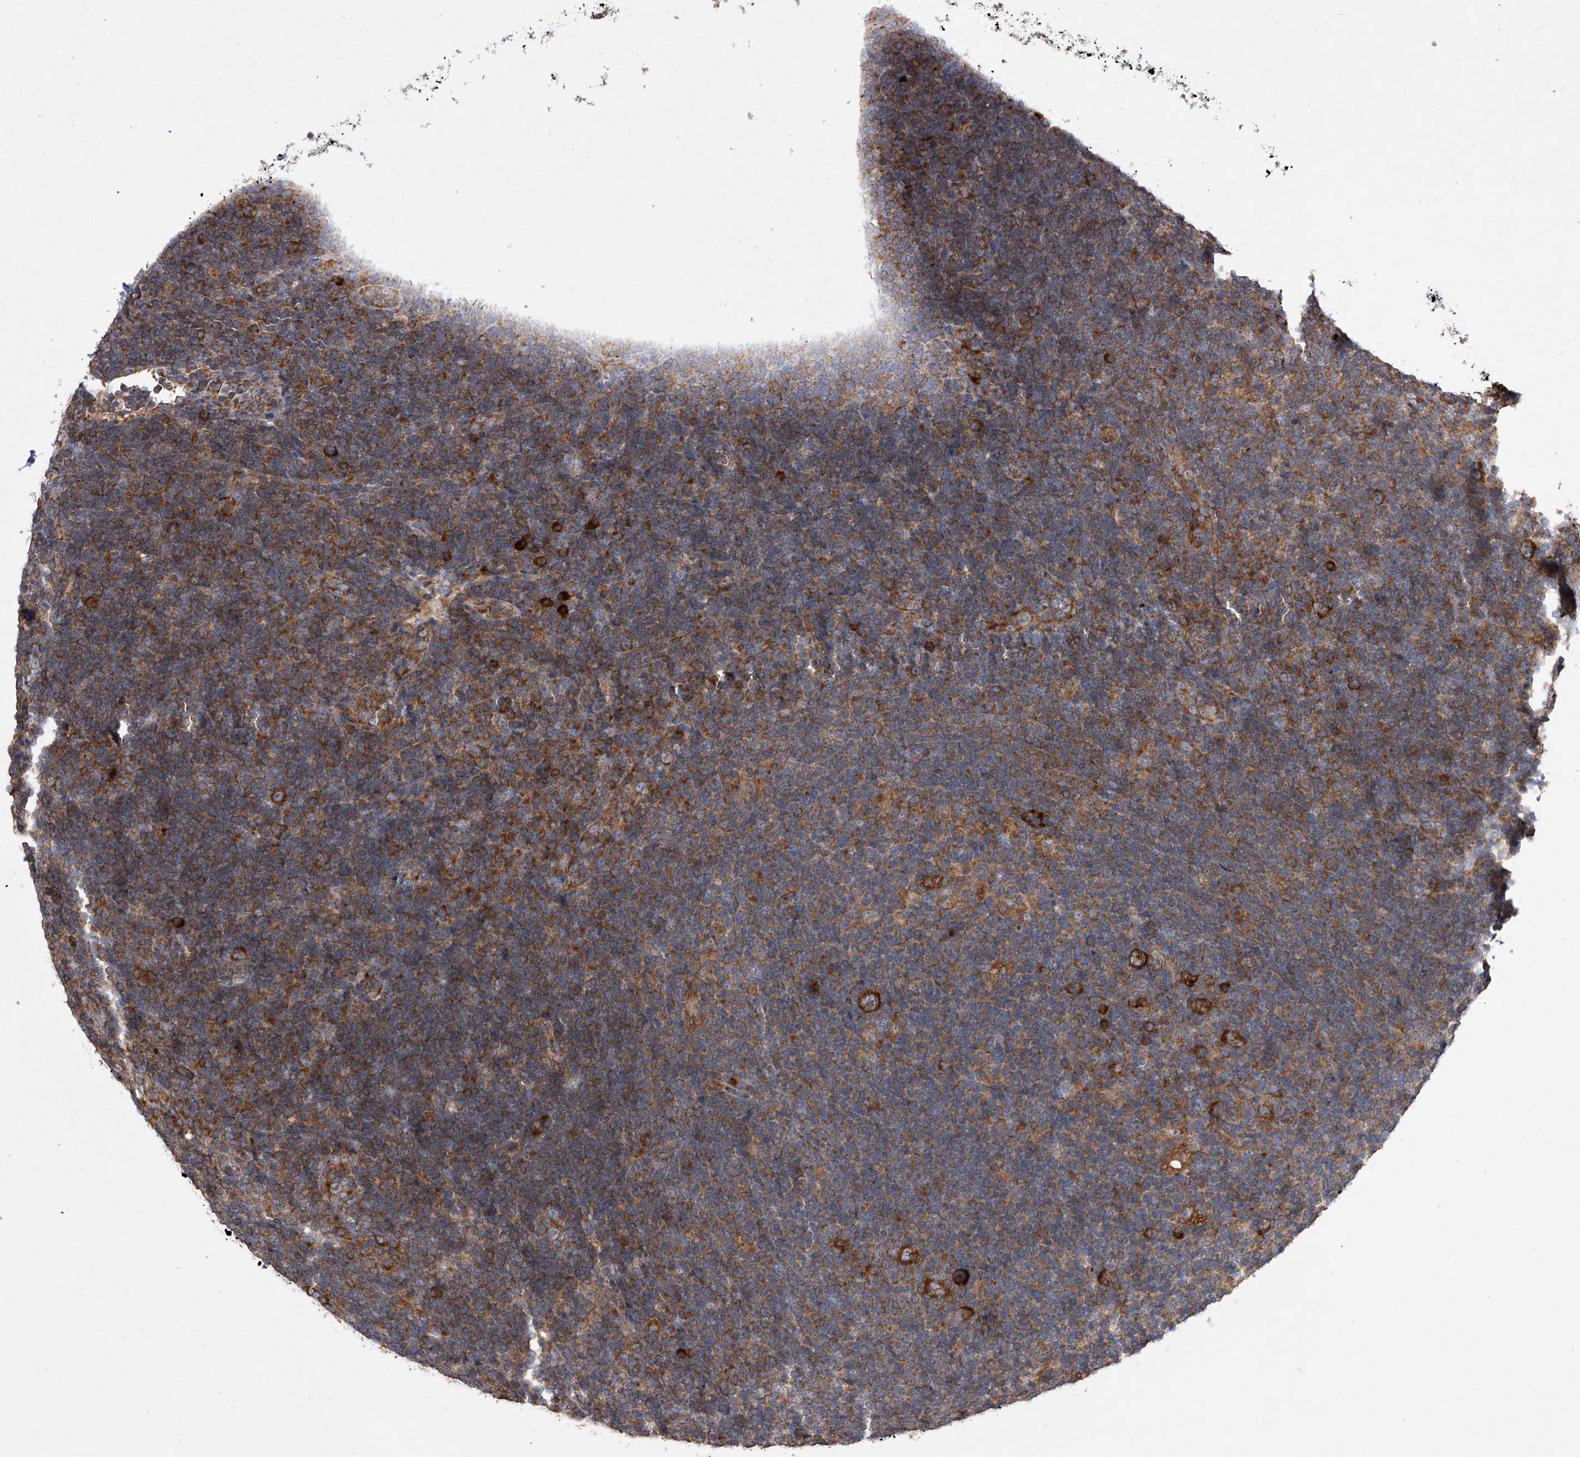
{"staining": {"intensity": "strong", "quantity": ">75%", "location": "cytoplasmic/membranous"}, "tissue": "lymphoma", "cell_type": "Tumor cells", "image_type": "cancer", "snomed": [{"axis": "morphology", "description": "Hodgkin's disease, NOS"}, {"axis": "topography", "description": "Lymph node"}], "caption": "IHC staining of Hodgkin's disease, which exhibits high levels of strong cytoplasmic/membranous positivity in approximately >75% of tumor cells indicating strong cytoplasmic/membranous protein expression. The staining was performed using DAB (3,3'-diaminobenzidine) (brown) for protein detection and nuclei were counterstained in hematoxylin (blue).", "gene": "EIF2S2", "patient": {"sex": "female", "age": 57}}